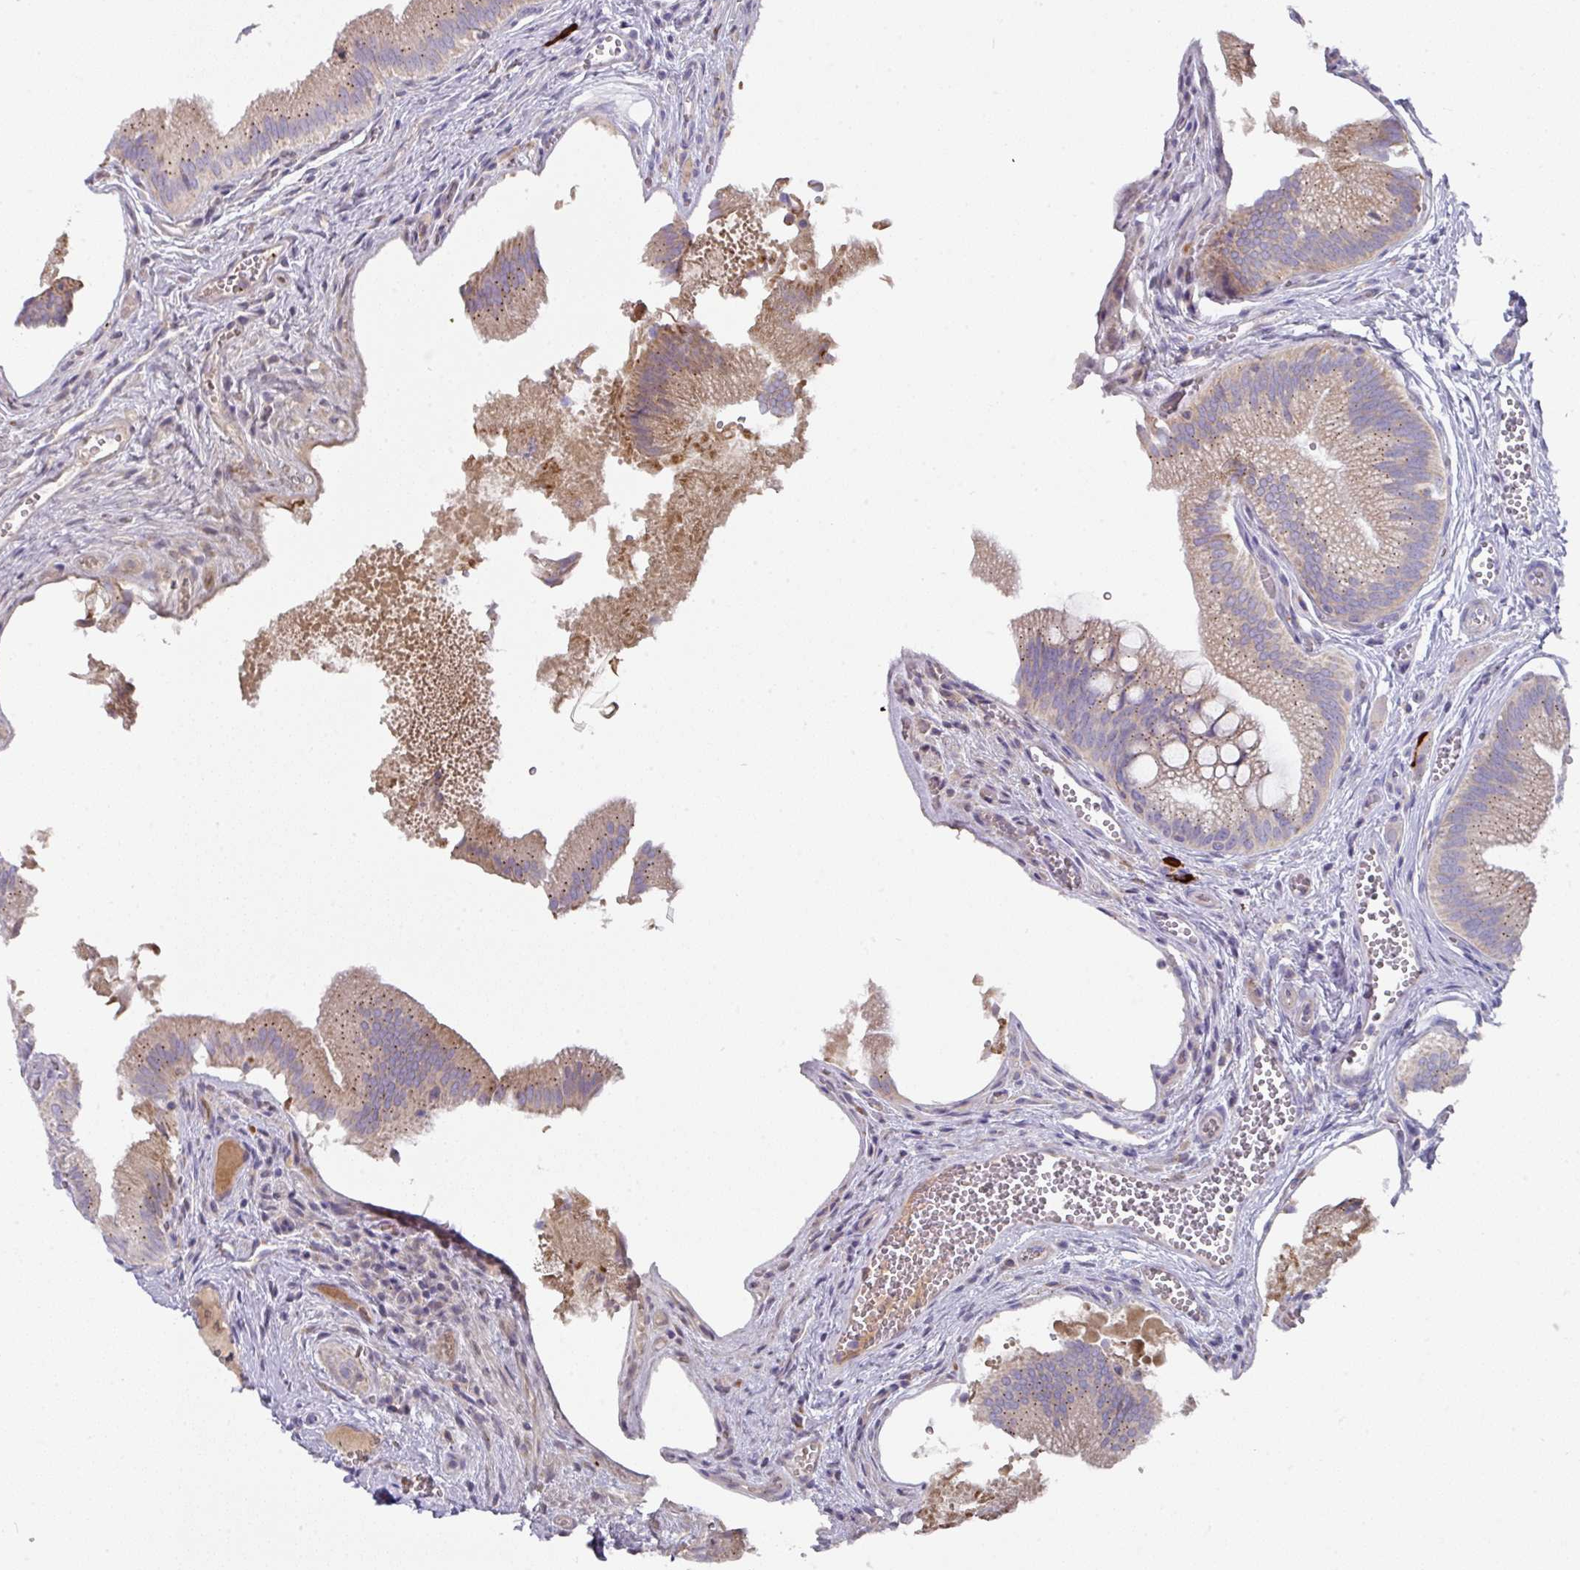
{"staining": {"intensity": "weak", "quantity": ">75%", "location": "cytoplasmic/membranous"}, "tissue": "gallbladder", "cell_type": "Glandular cells", "image_type": "normal", "snomed": [{"axis": "morphology", "description": "Normal tissue, NOS"}, {"axis": "topography", "description": "Gallbladder"}], "caption": "DAB immunohistochemical staining of benign gallbladder demonstrates weak cytoplasmic/membranous protein positivity in about >75% of glandular cells. The protein of interest is stained brown, and the nuclei are stained in blue (DAB IHC with brightfield microscopy, high magnification).", "gene": "IL4R", "patient": {"sex": "male", "age": 17}}